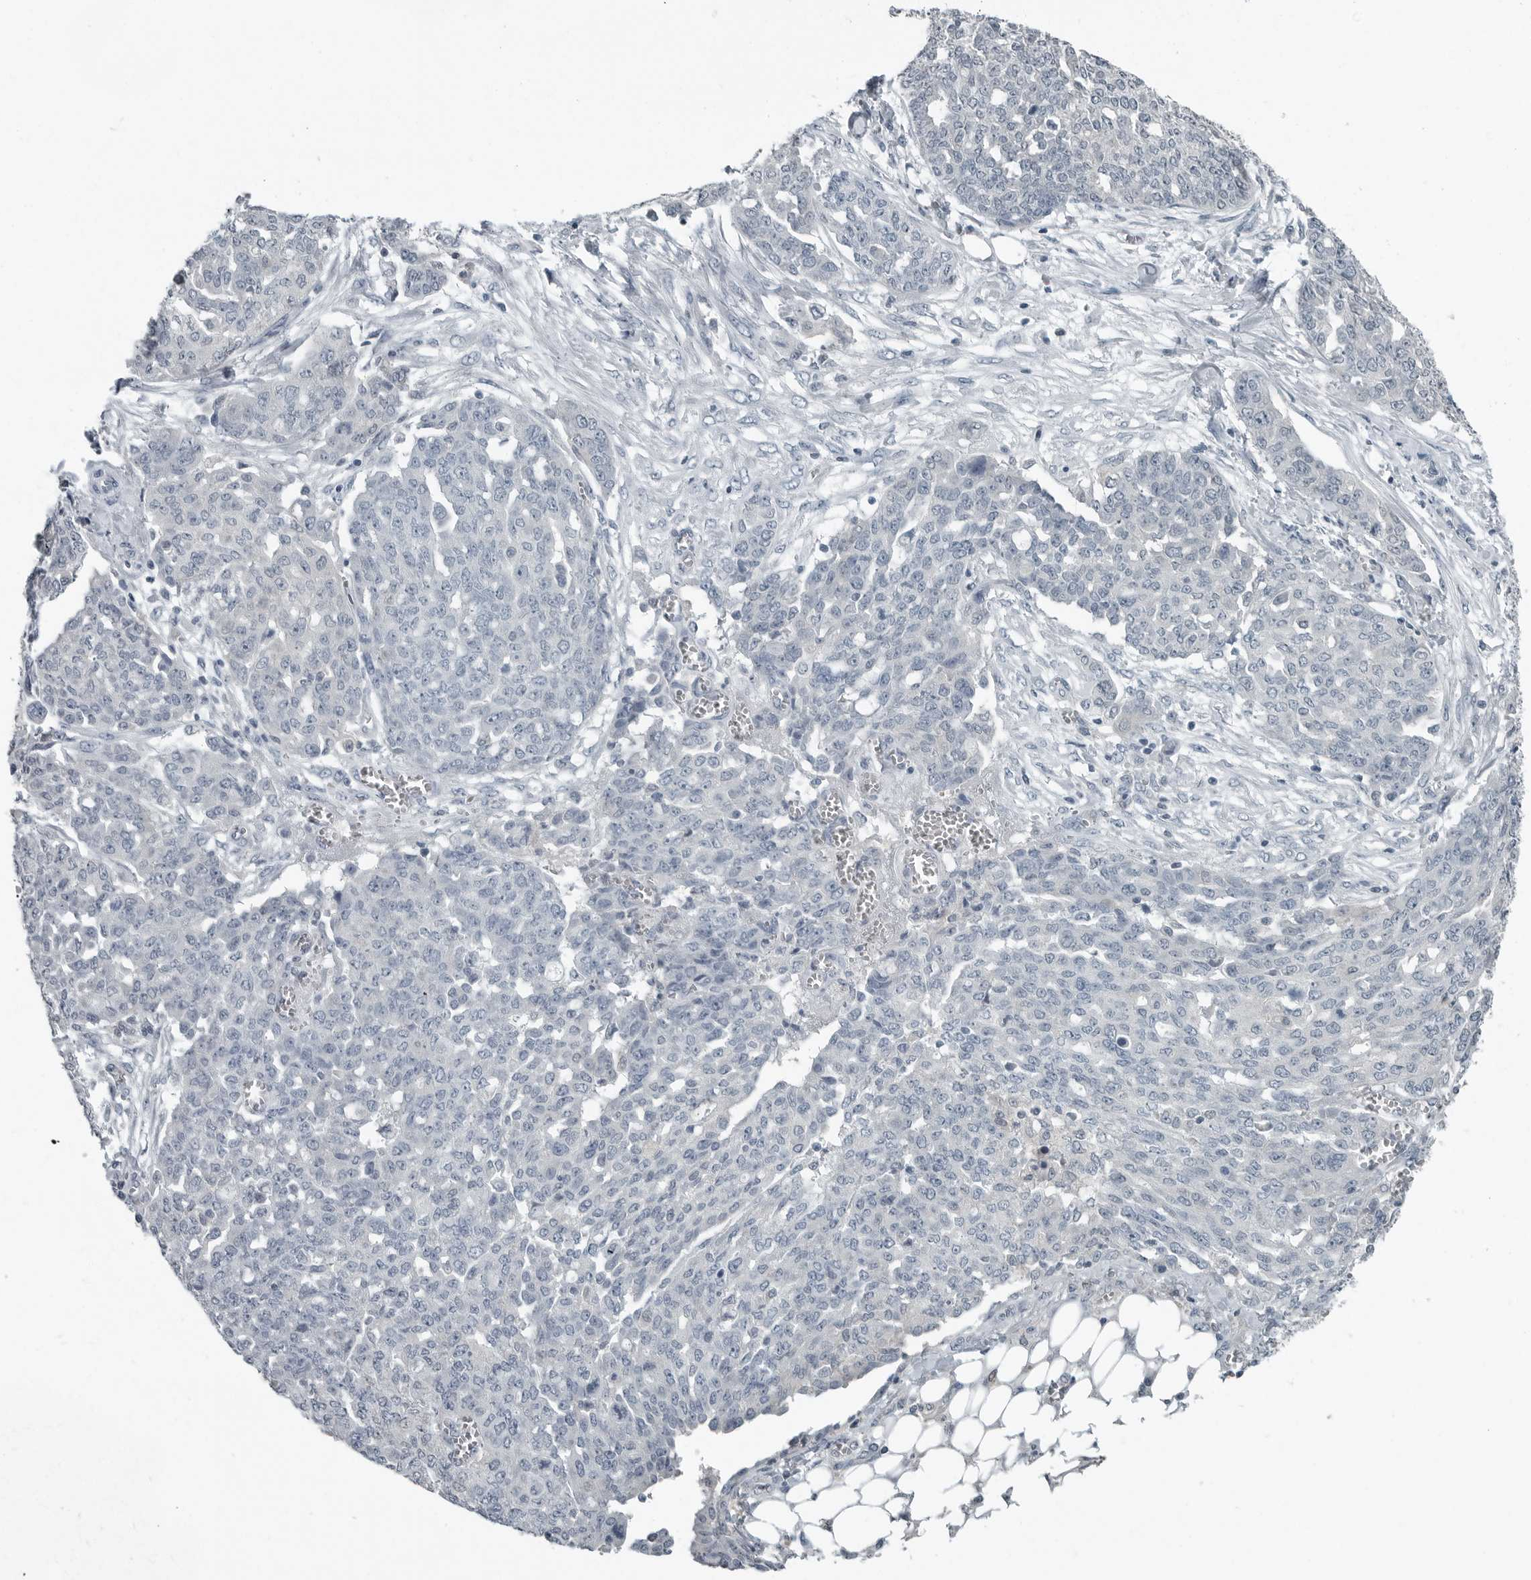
{"staining": {"intensity": "negative", "quantity": "none", "location": "none"}, "tissue": "ovarian cancer", "cell_type": "Tumor cells", "image_type": "cancer", "snomed": [{"axis": "morphology", "description": "Cystadenocarcinoma, serous, NOS"}, {"axis": "topography", "description": "Soft tissue"}, {"axis": "topography", "description": "Ovary"}], "caption": "This is an immunohistochemistry photomicrograph of human serous cystadenocarcinoma (ovarian). There is no staining in tumor cells.", "gene": "KYAT1", "patient": {"sex": "female", "age": 57}}